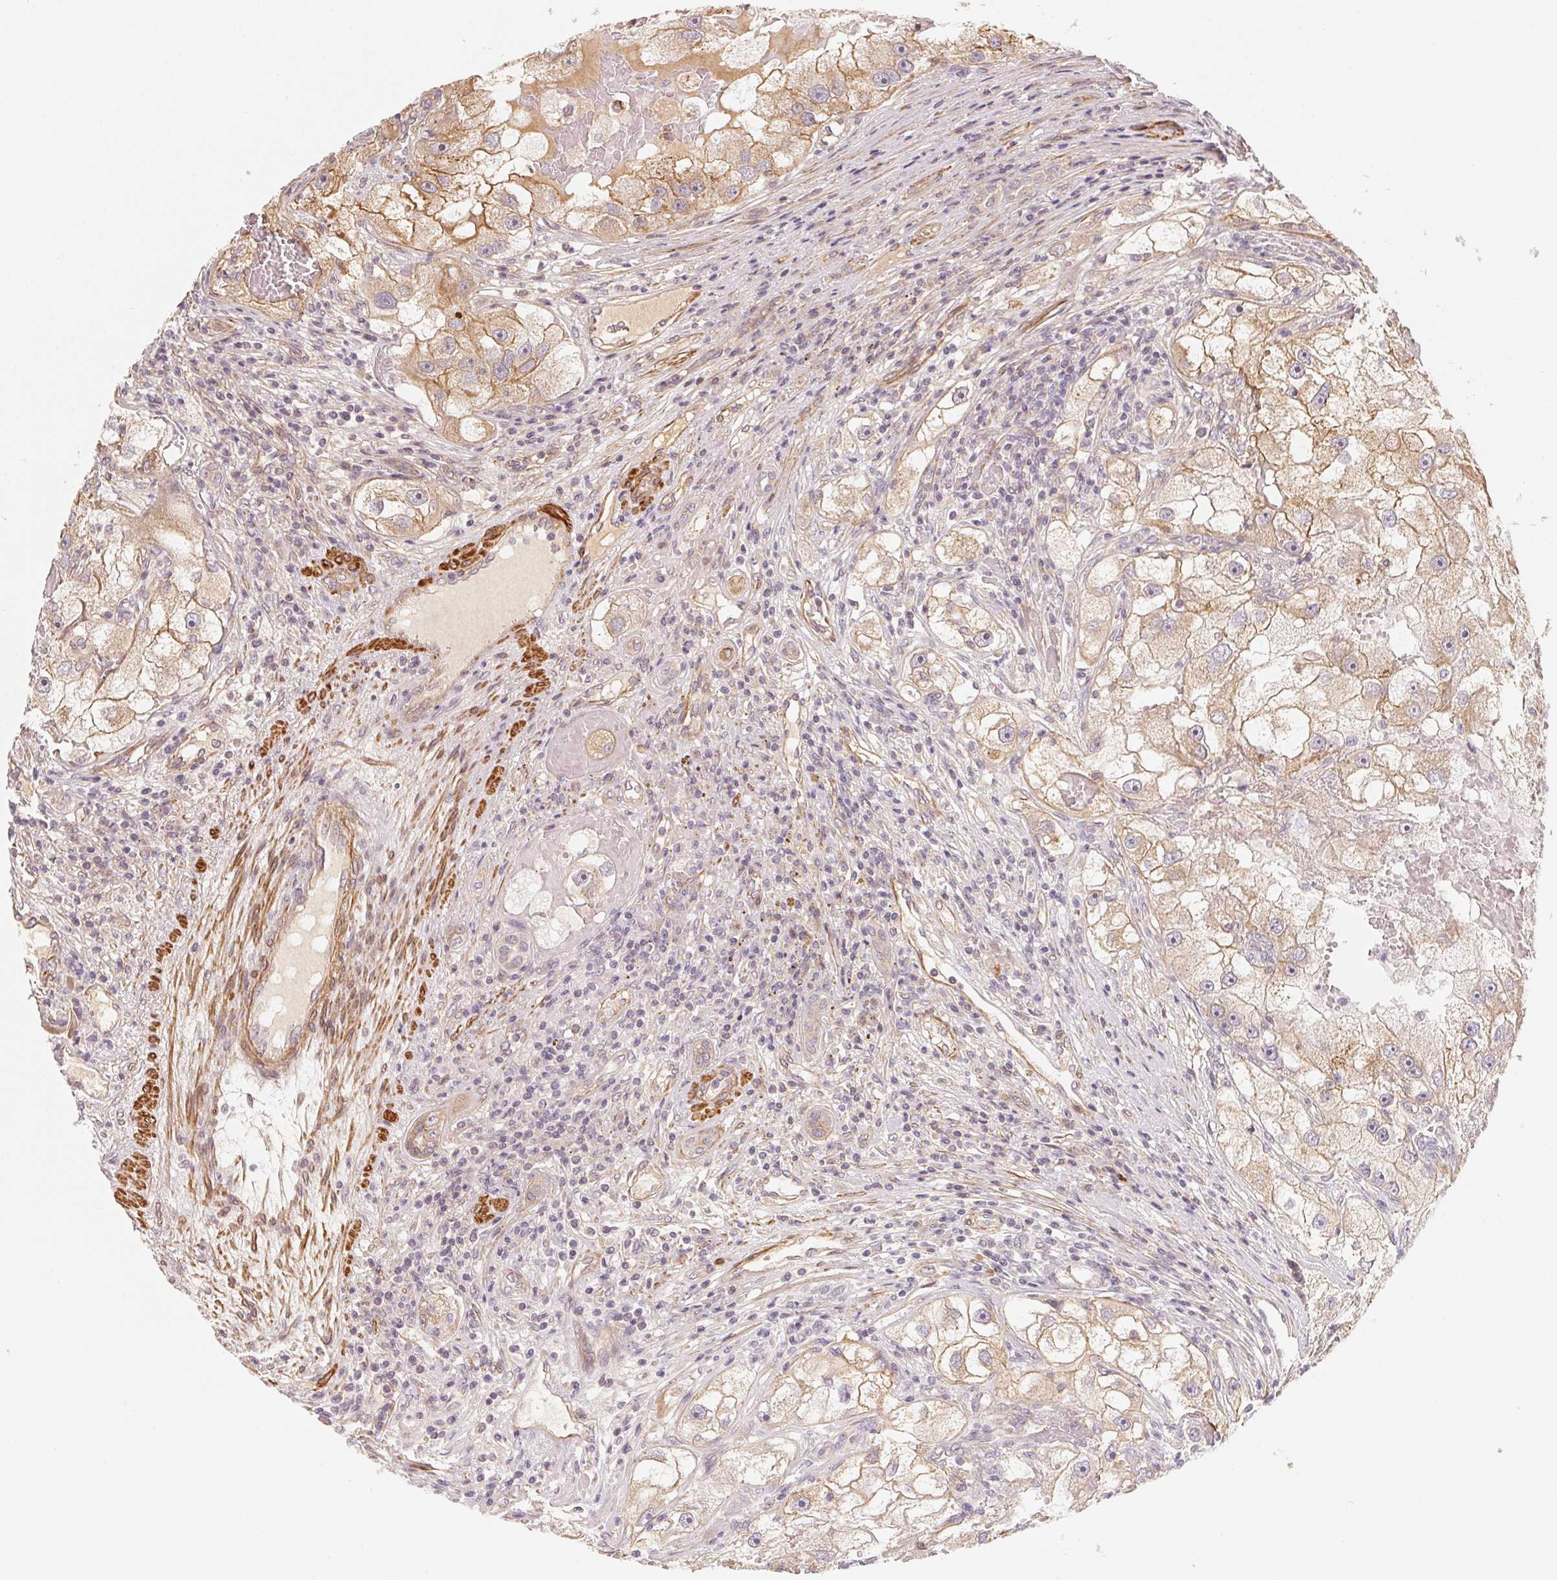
{"staining": {"intensity": "moderate", "quantity": "25%-75%", "location": "cytoplasmic/membranous"}, "tissue": "renal cancer", "cell_type": "Tumor cells", "image_type": "cancer", "snomed": [{"axis": "morphology", "description": "Adenocarcinoma, NOS"}, {"axis": "topography", "description": "Kidney"}], "caption": "IHC photomicrograph of renal cancer (adenocarcinoma) stained for a protein (brown), which demonstrates medium levels of moderate cytoplasmic/membranous positivity in about 25%-75% of tumor cells.", "gene": "CCDC112", "patient": {"sex": "male", "age": 63}}